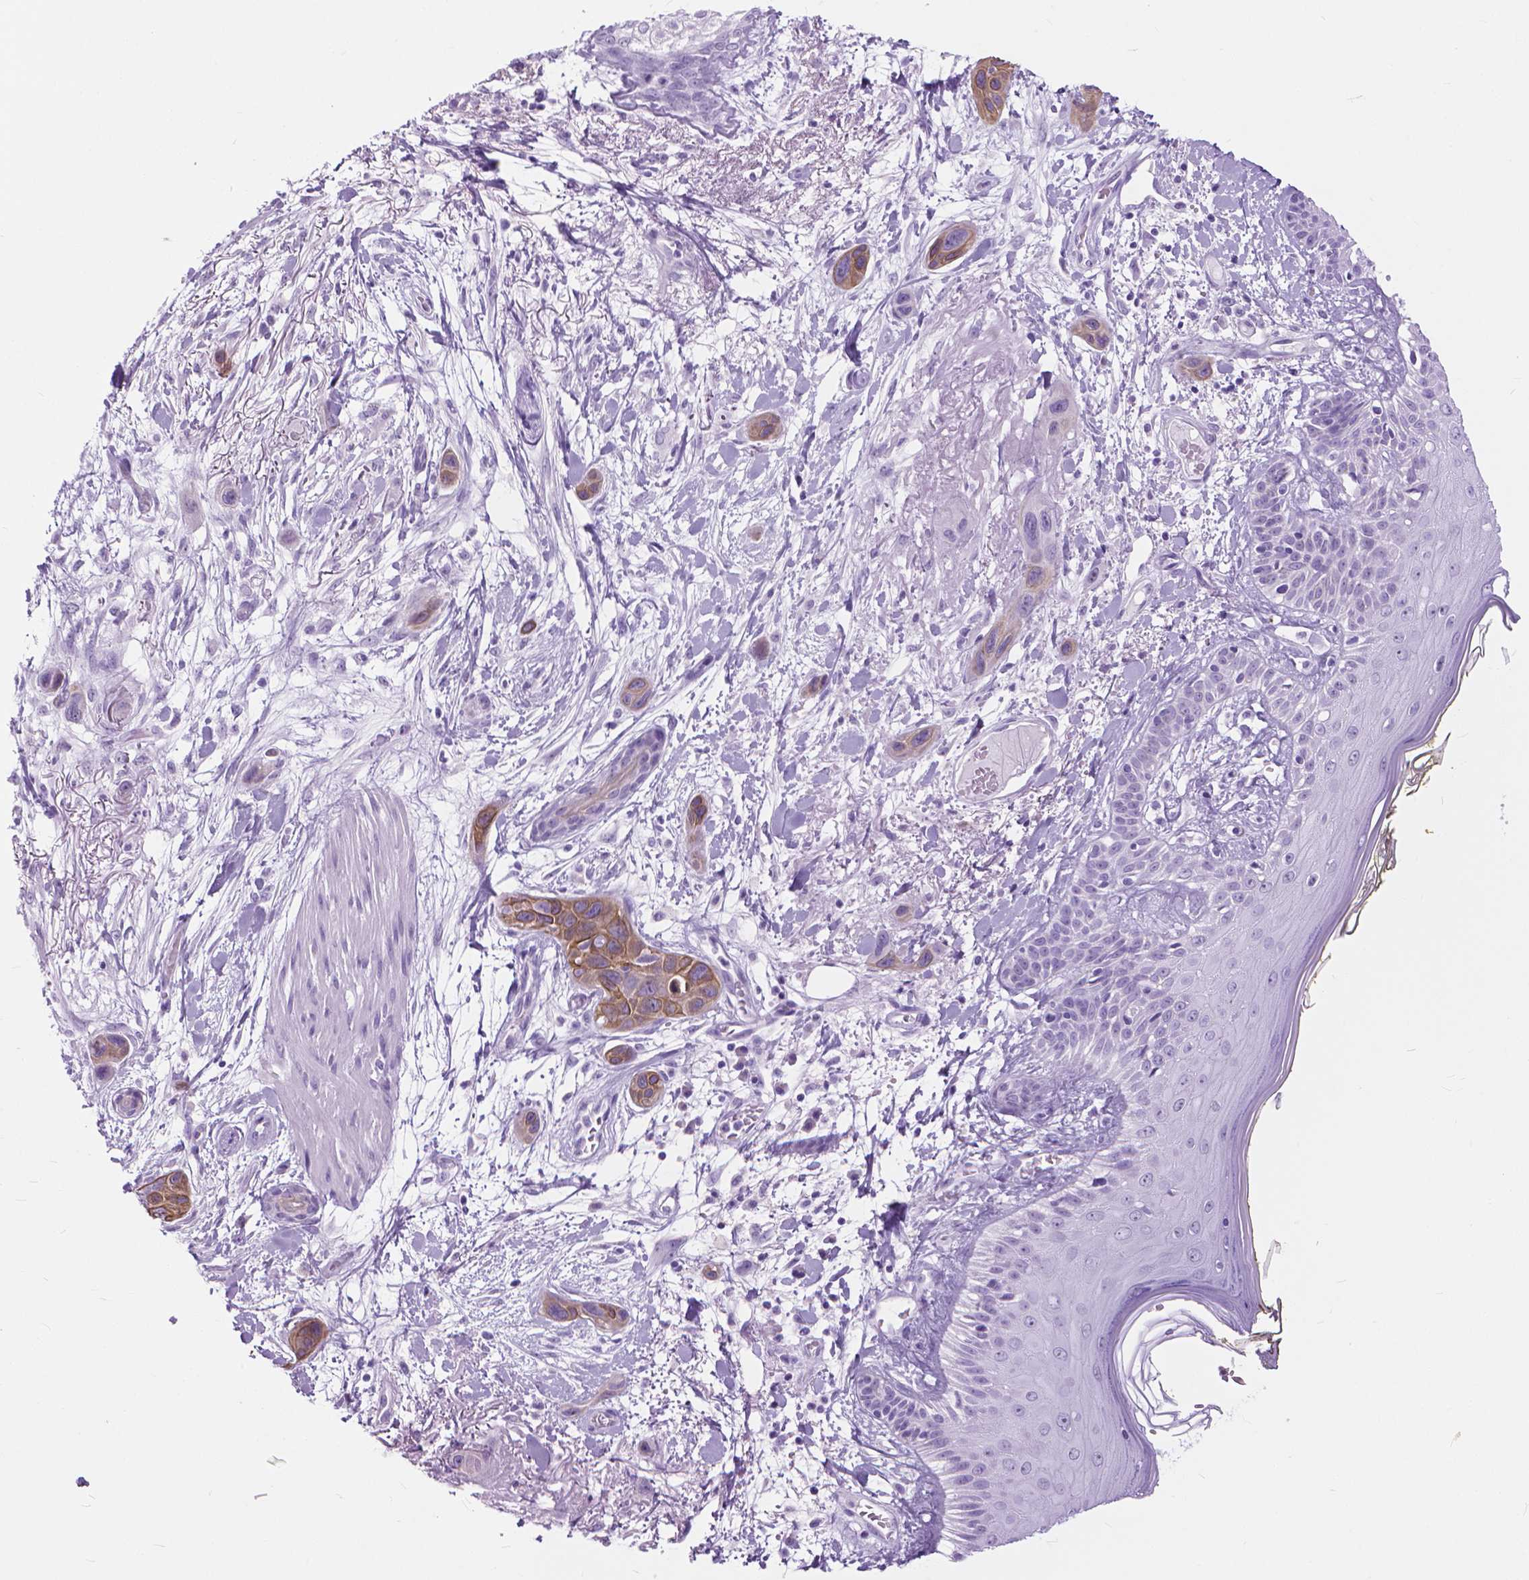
{"staining": {"intensity": "weak", "quantity": "25%-75%", "location": "cytoplasmic/membranous"}, "tissue": "skin cancer", "cell_type": "Tumor cells", "image_type": "cancer", "snomed": [{"axis": "morphology", "description": "Squamous cell carcinoma, NOS"}, {"axis": "topography", "description": "Skin"}], "caption": "The immunohistochemical stain highlights weak cytoplasmic/membranous positivity in tumor cells of skin cancer (squamous cell carcinoma) tissue.", "gene": "HTR2B", "patient": {"sex": "male", "age": 79}}